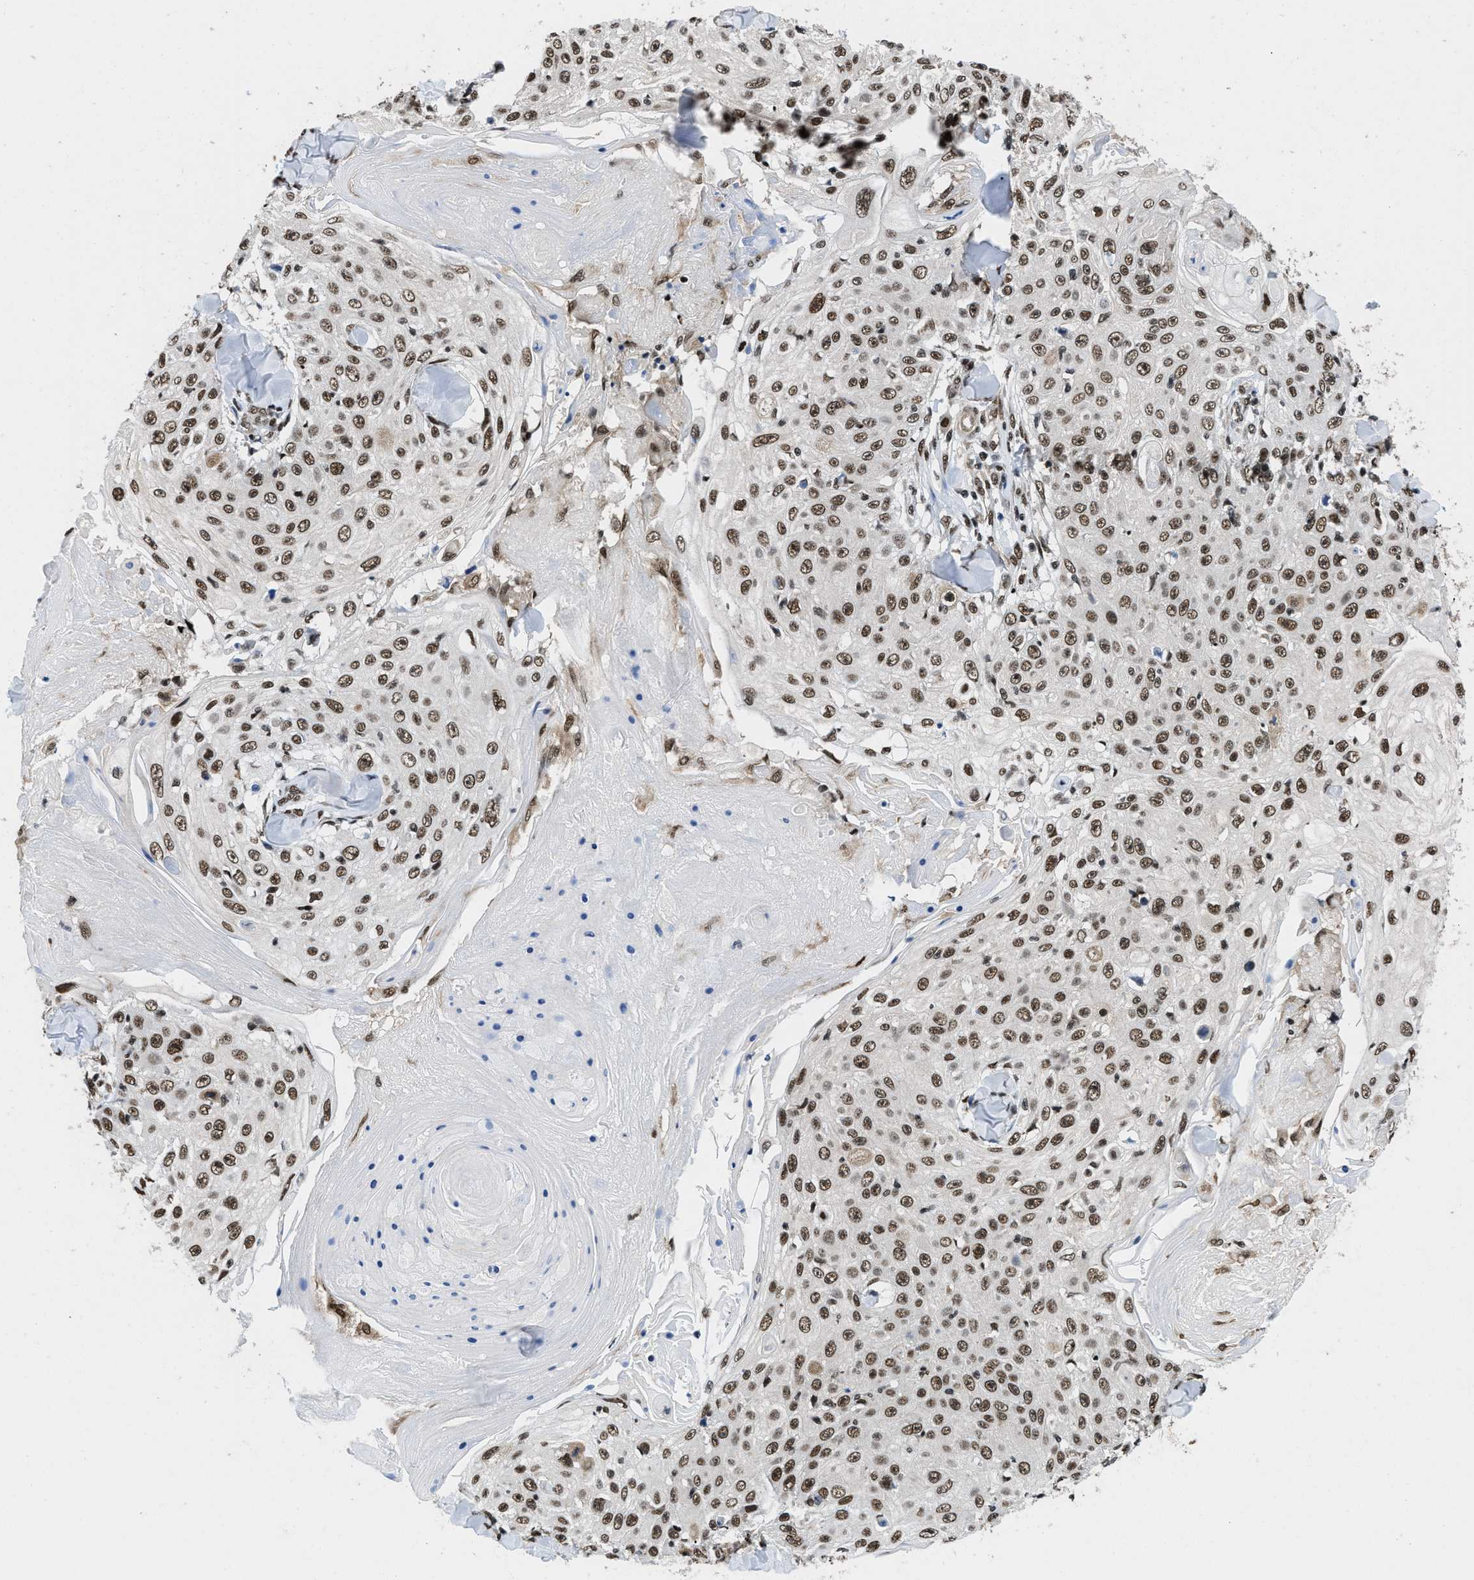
{"staining": {"intensity": "moderate", "quantity": ">75%", "location": "nuclear"}, "tissue": "skin cancer", "cell_type": "Tumor cells", "image_type": "cancer", "snomed": [{"axis": "morphology", "description": "Squamous cell carcinoma, NOS"}, {"axis": "topography", "description": "Skin"}], "caption": "Protein analysis of skin cancer tissue shows moderate nuclear positivity in about >75% of tumor cells.", "gene": "SAFB", "patient": {"sex": "male", "age": 86}}